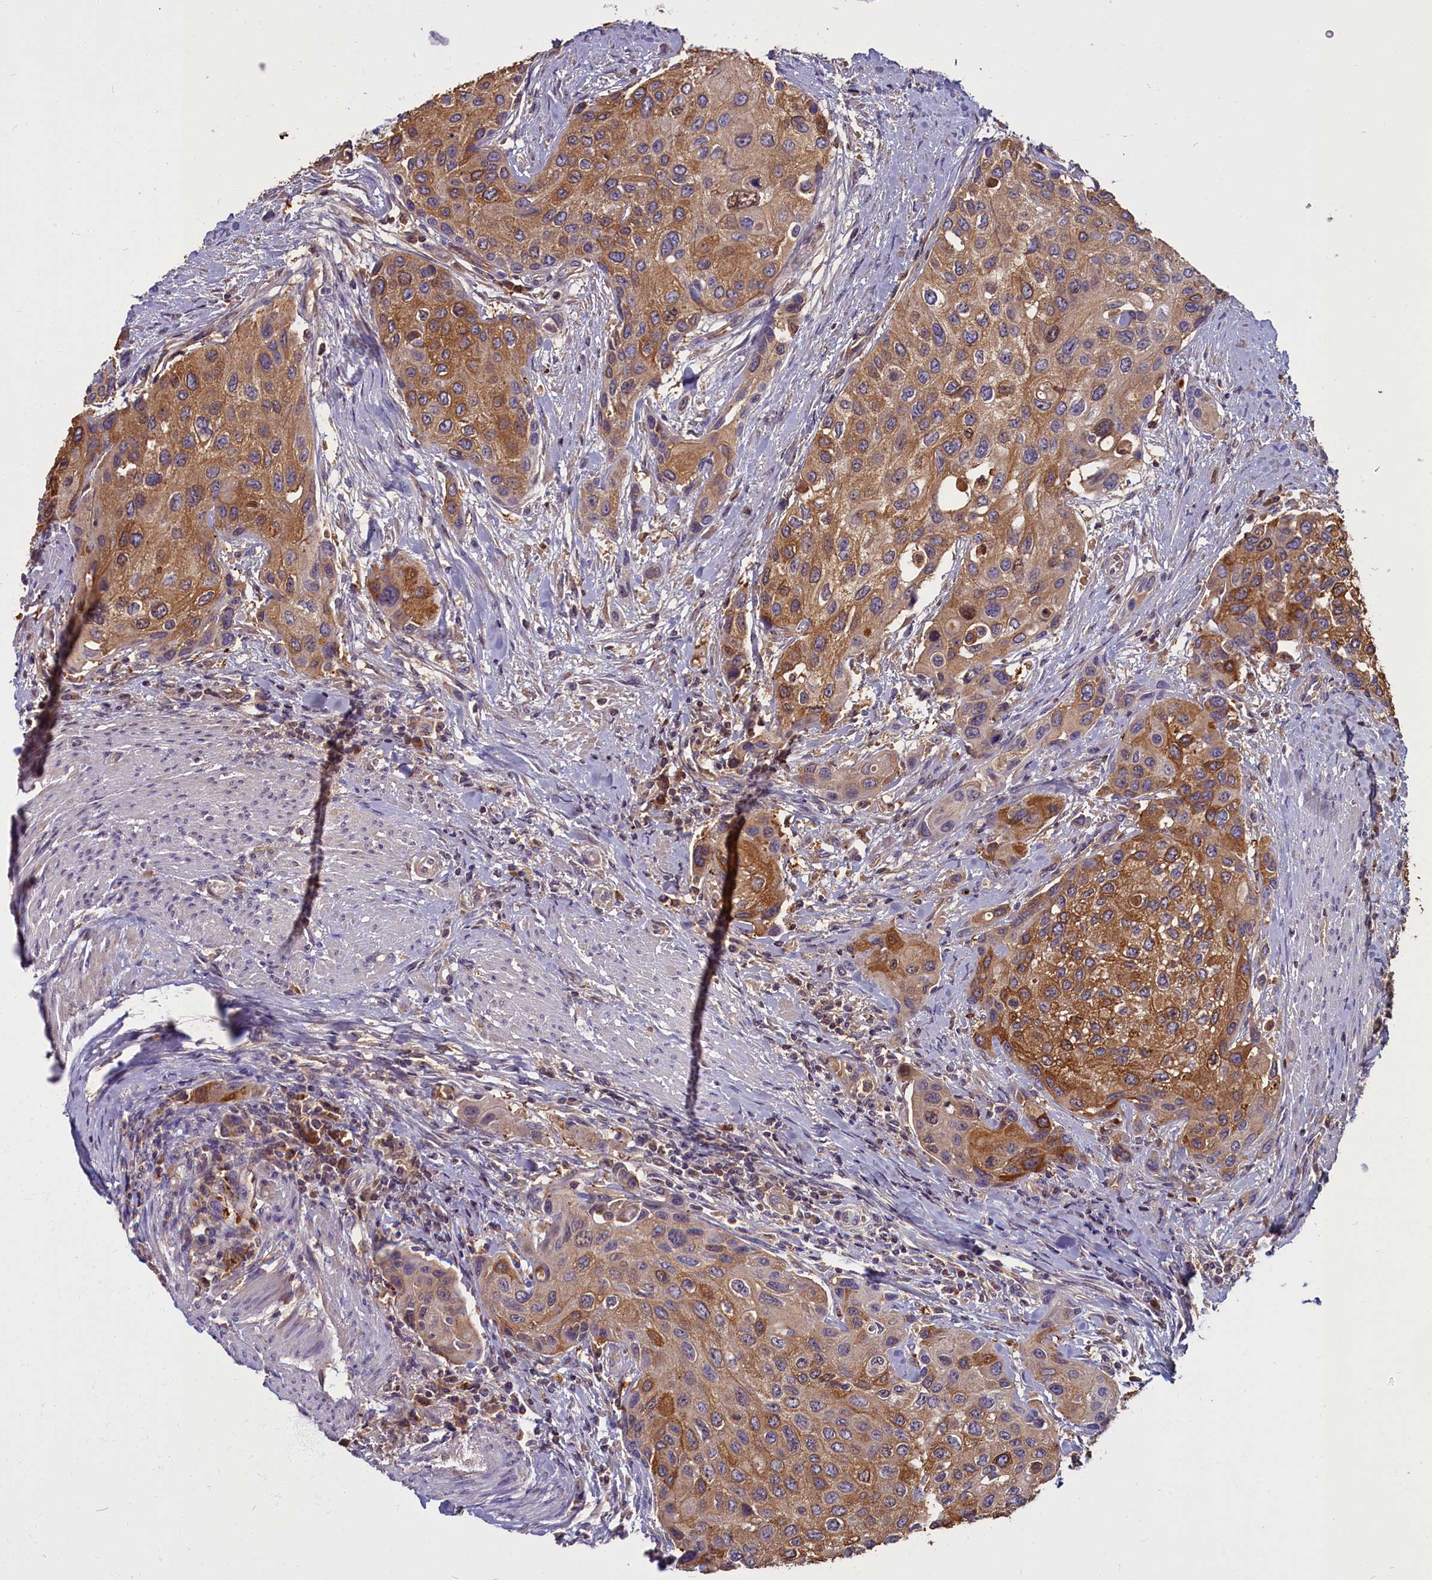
{"staining": {"intensity": "moderate", "quantity": ">75%", "location": "cytoplasmic/membranous"}, "tissue": "urothelial cancer", "cell_type": "Tumor cells", "image_type": "cancer", "snomed": [{"axis": "morphology", "description": "Normal tissue, NOS"}, {"axis": "morphology", "description": "Urothelial carcinoma, High grade"}, {"axis": "topography", "description": "Vascular tissue"}, {"axis": "topography", "description": "Urinary bladder"}], "caption": "An IHC image of neoplastic tissue is shown. Protein staining in brown highlights moderate cytoplasmic/membranous positivity in high-grade urothelial carcinoma within tumor cells. (DAB (3,3'-diaminobenzidine) IHC, brown staining for protein, blue staining for nuclei).", "gene": "SV2C", "patient": {"sex": "female", "age": 56}}